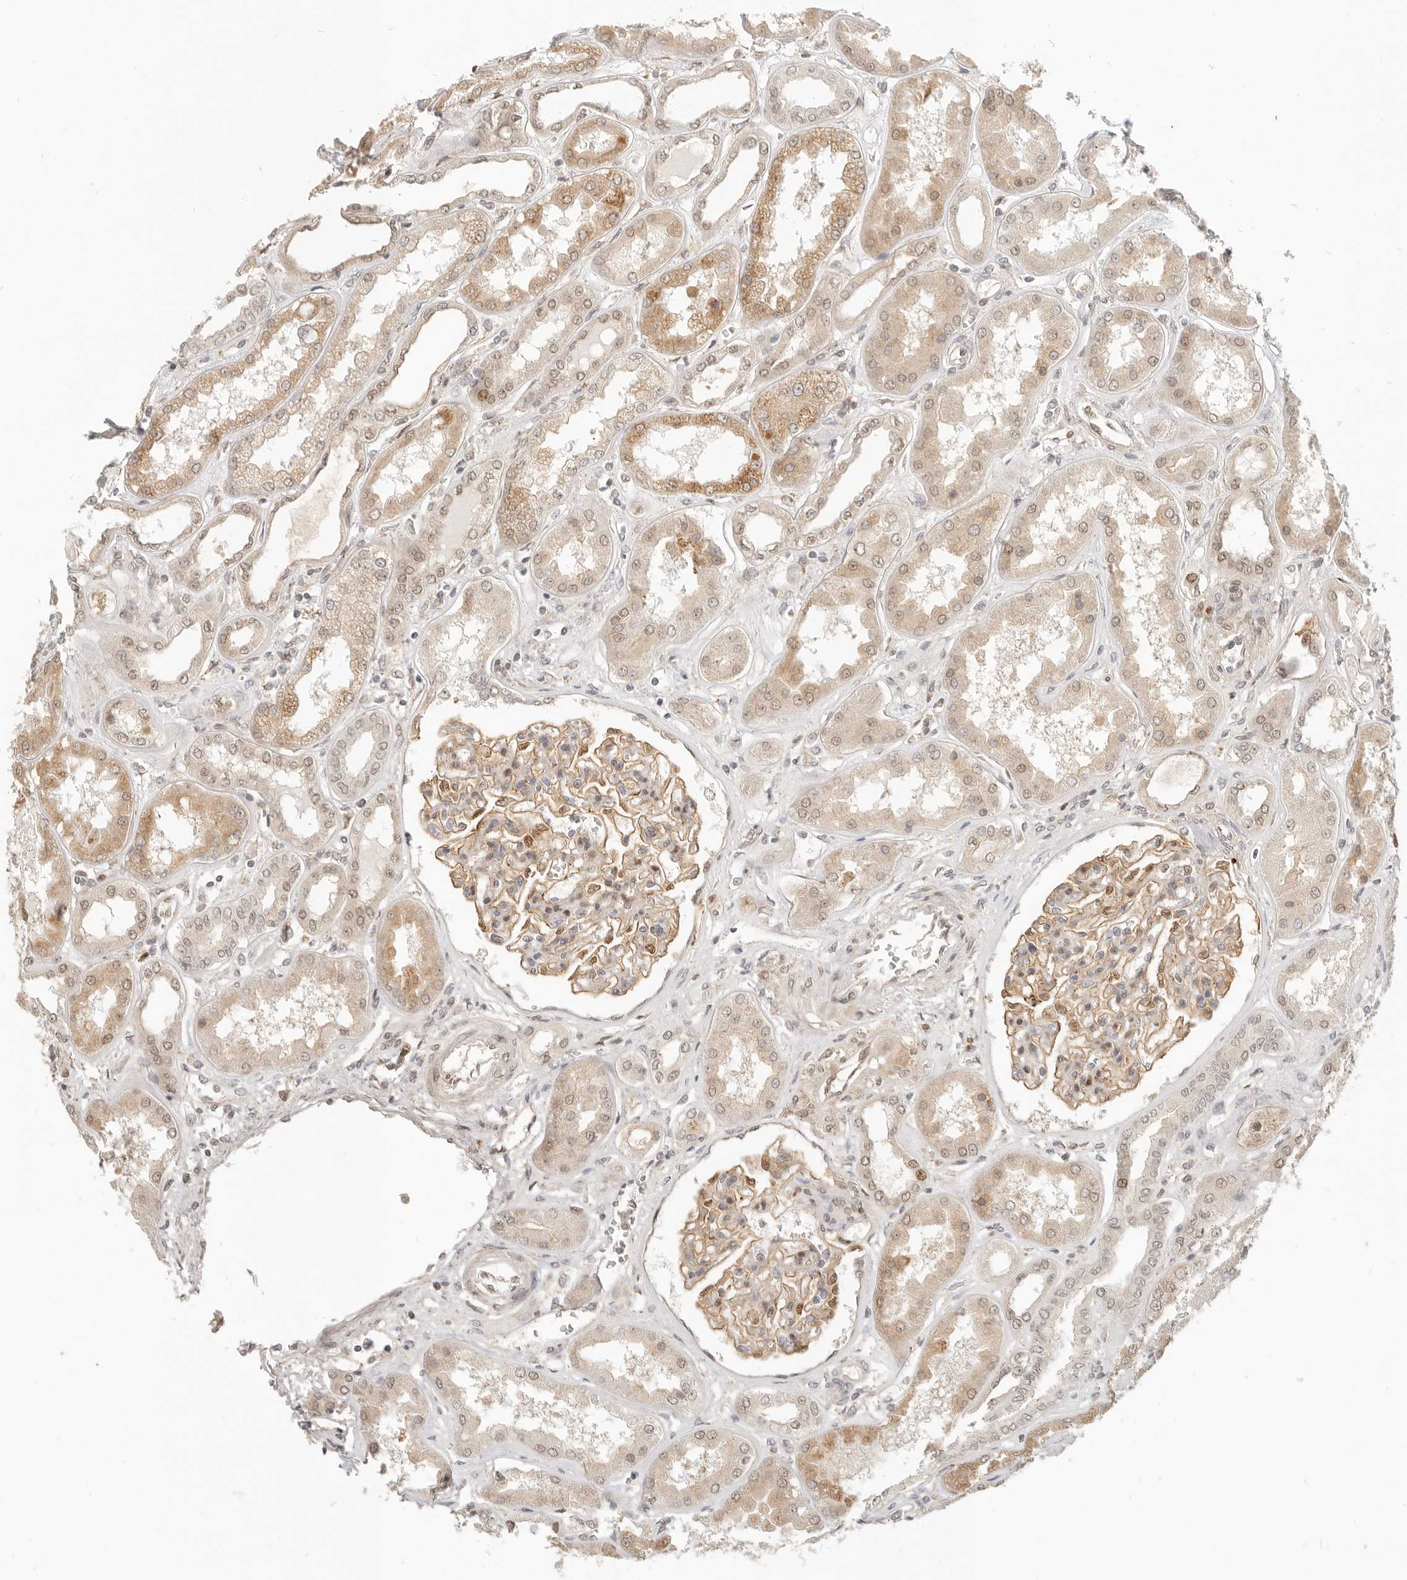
{"staining": {"intensity": "moderate", "quantity": "25%-75%", "location": "cytoplasmic/membranous"}, "tissue": "kidney", "cell_type": "Cells in glomeruli", "image_type": "normal", "snomed": [{"axis": "morphology", "description": "Normal tissue, NOS"}, {"axis": "topography", "description": "Kidney"}], "caption": "Kidney was stained to show a protein in brown. There is medium levels of moderate cytoplasmic/membranous staining in approximately 25%-75% of cells in glomeruli. Nuclei are stained in blue.", "gene": "TUFT1", "patient": {"sex": "female", "age": 56}}